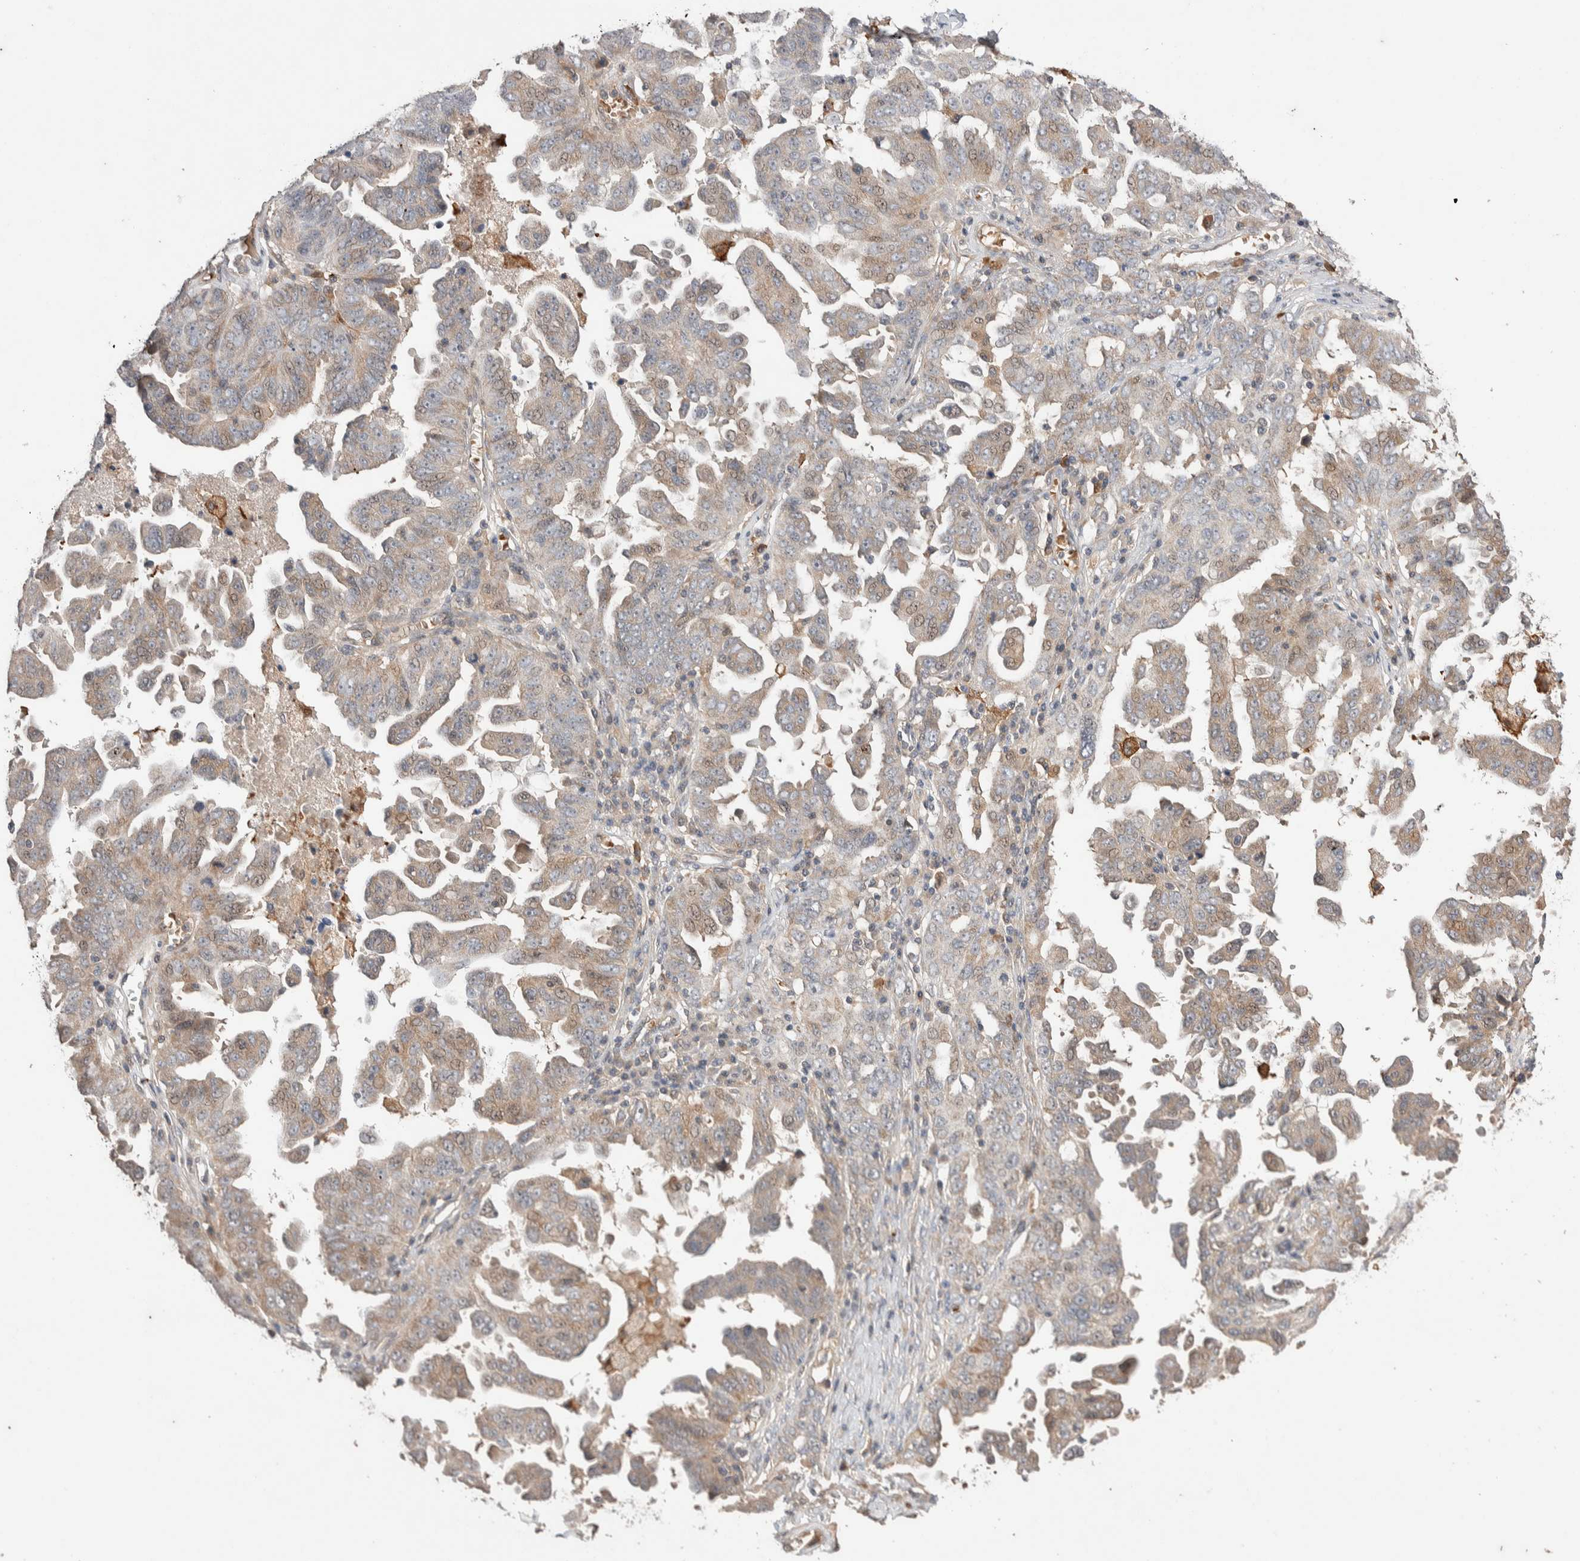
{"staining": {"intensity": "weak", "quantity": "25%-75%", "location": "cytoplasmic/membranous"}, "tissue": "ovarian cancer", "cell_type": "Tumor cells", "image_type": "cancer", "snomed": [{"axis": "morphology", "description": "Carcinoma, endometroid"}, {"axis": "topography", "description": "Ovary"}], "caption": "Immunohistochemical staining of human ovarian cancer demonstrates weak cytoplasmic/membranous protein positivity in approximately 25%-75% of tumor cells.", "gene": "WDR91", "patient": {"sex": "female", "age": 62}}